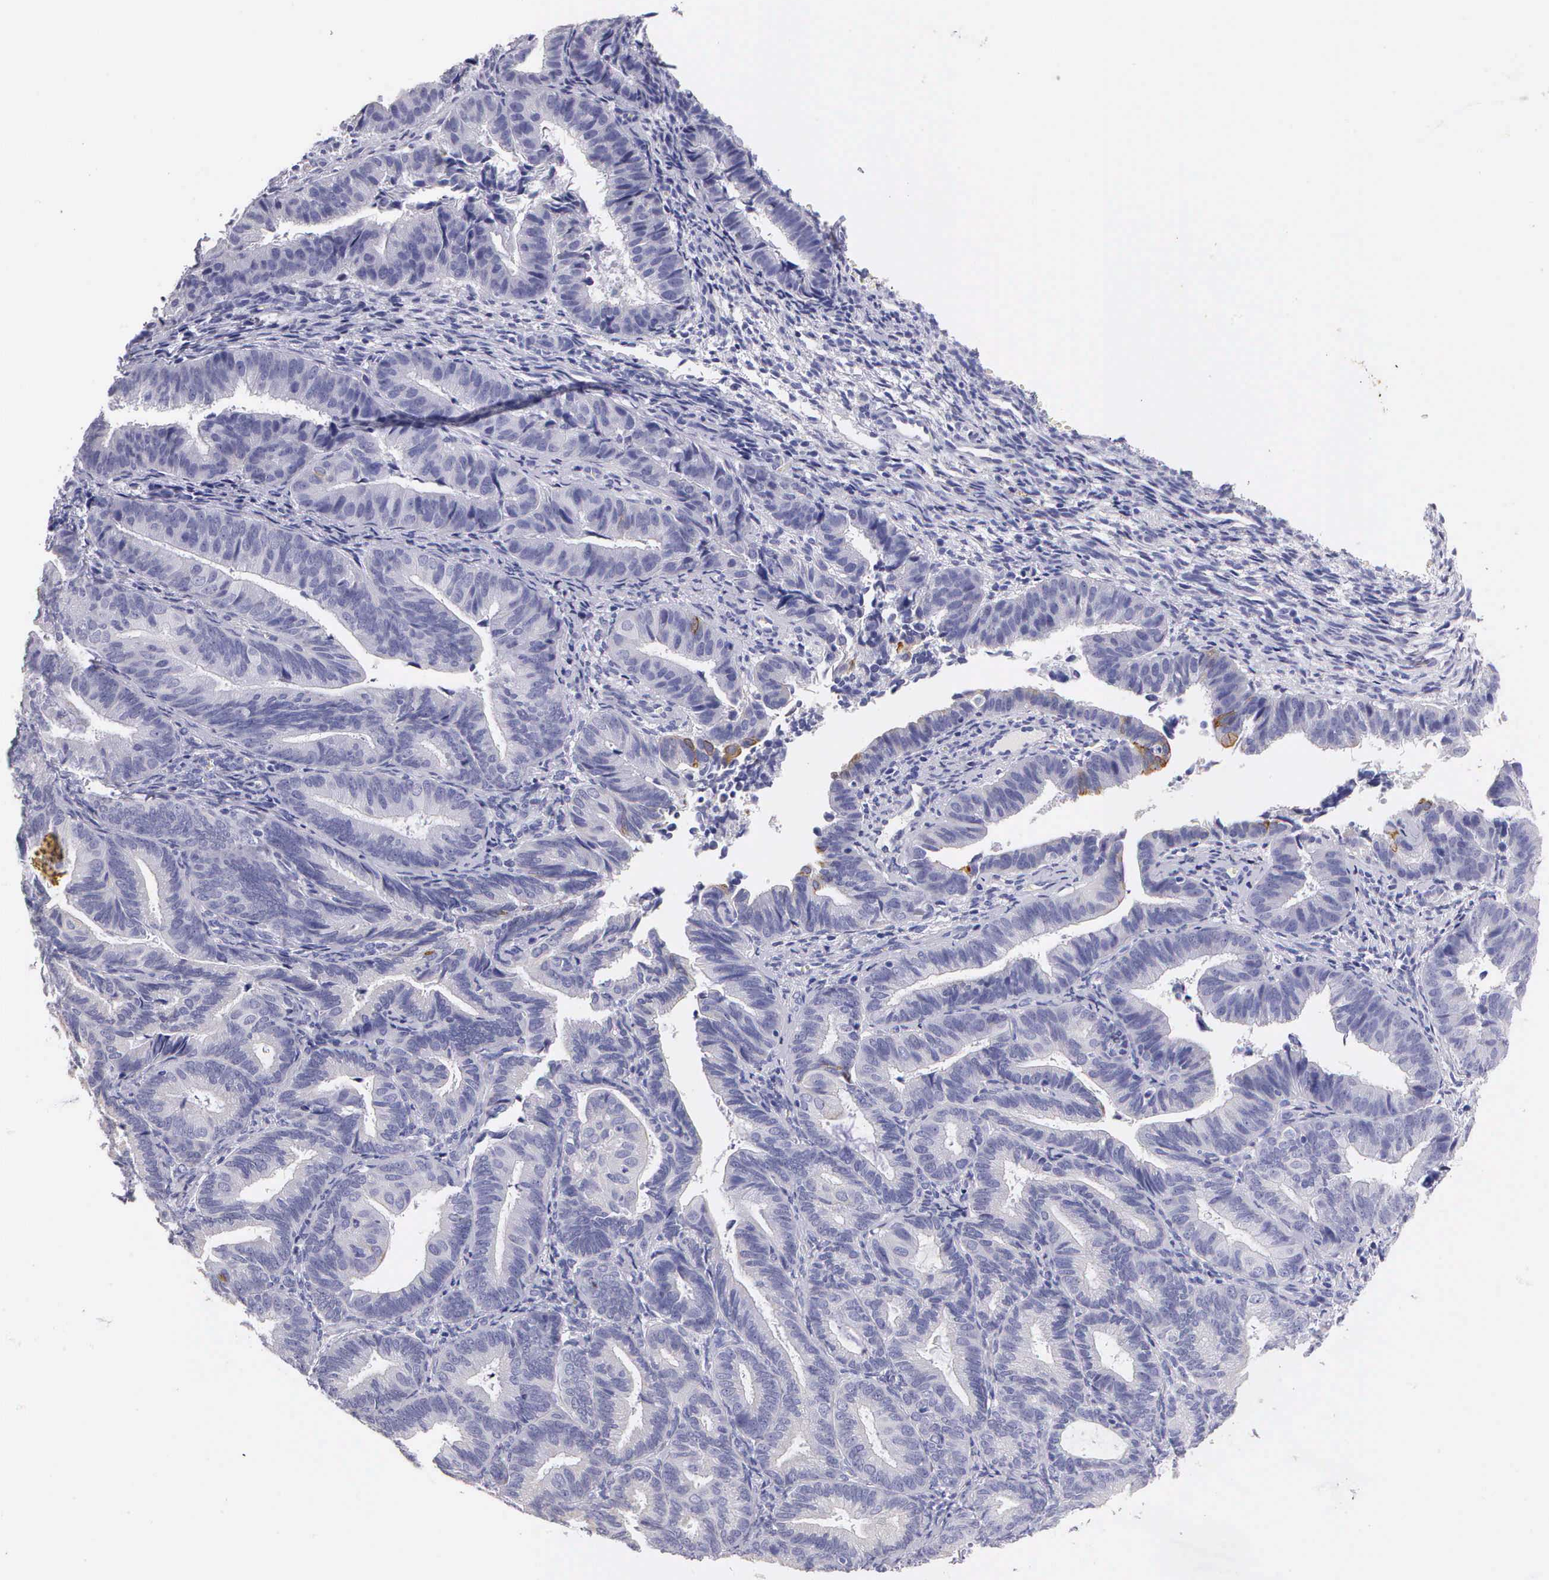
{"staining": {"intensity": "weak", "quantity": "<25%", "location": "cytoplasmic/membranous"}, "tissue": "endometrial cancer", "cell_type": "Tumor cells", "image_type": "cancer", "snomed": [{"axis": "morphology", "description": "Adenocarcinoma, NOS"}, {"axis": "topography", "description": "Endometrium"}], "caption": "High magnification brightfield microscopy of adenocarcinoma (endometrial) stained with DAB (brown) and counterstained with hematoxylin (blue): tumor cells show no significant expression.", "gene": "KRT17", "patient": {"sex": "female", "age": 63}}